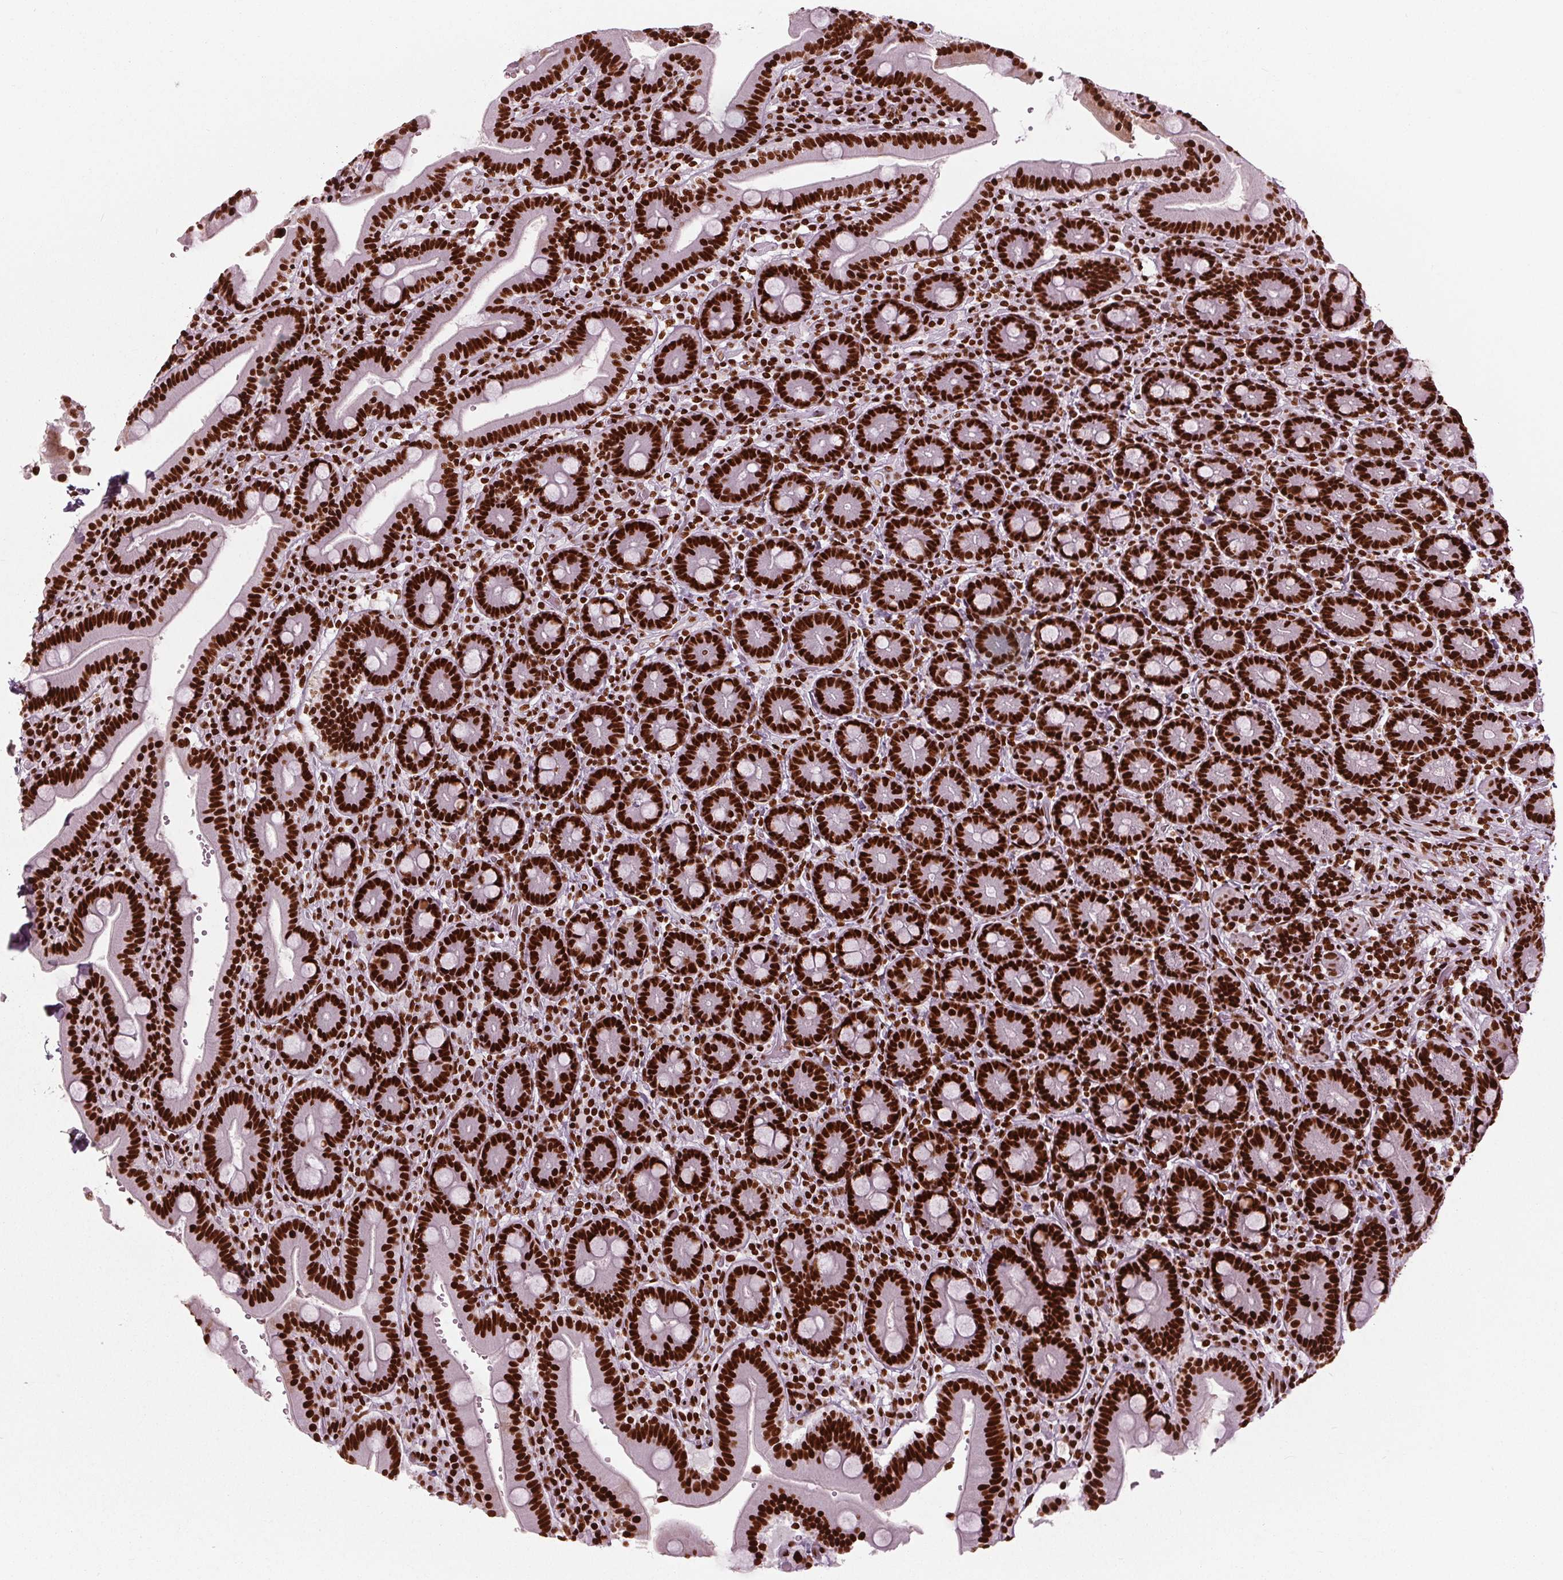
{"staining": {"intensity": "strong", "quantity": ">75%", "location": "nuclear"}, "tissue": "duodenum", "cell_type": "Glandular cells", "image_type": "normal", "snomed": [{"axis": "morphology", "description": "Normal tissue, NOS"}, {"axis": "topography", "description": "Duodenum"}], "caption": "Protein expression analysis of unremarkable duodenum shows strong nuclear staining in about >75% of glandular cells.", "gene": "BRD4", "patient": {"sex": "female", "age": 62}}